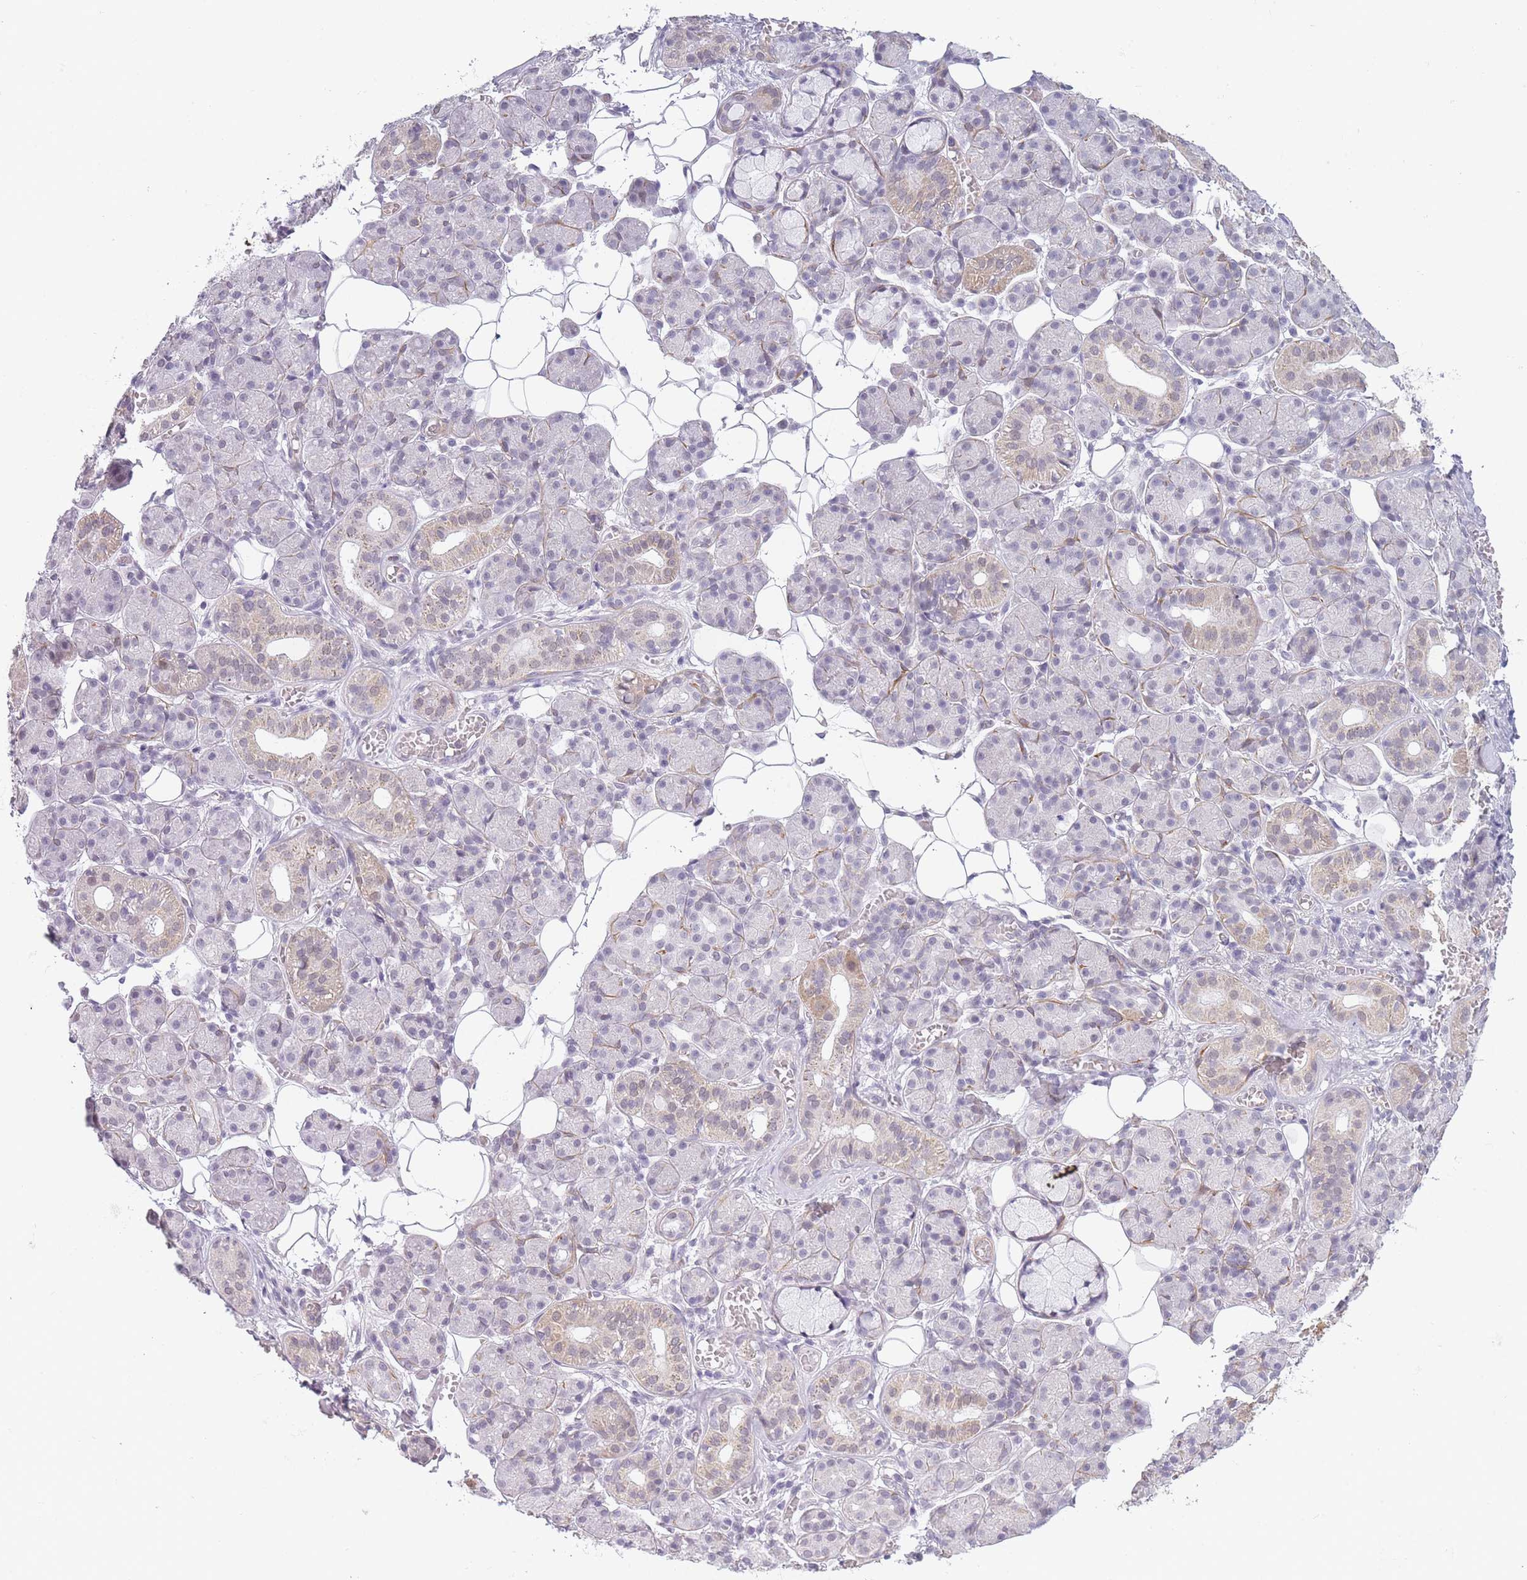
{"staining": {"intensity": "negative", "quantity": "none", "location": "none"}, "tissue": "salivary gland", "cell_type": "Glandular cells", "image_type": "normal", "snomed": [{"axis": "morphology", "description": "Normal tissue, NOS"}, {"axis": "topography", "description": "Salivary gland"}], "caption": "High magnification brightfield microscopy of benign salivary gland stained with DAB (brown) and counterstained with hematoxylin (blue): glandular cells show no significant expression. (Stains: DAB immunohistochemistry (IHC) with hematoxylin counter stain, Microscopy: brightfield microscopy at high magnification).", "gene": "SIN3B", "patient": {"sex": "male", "age": 63}}